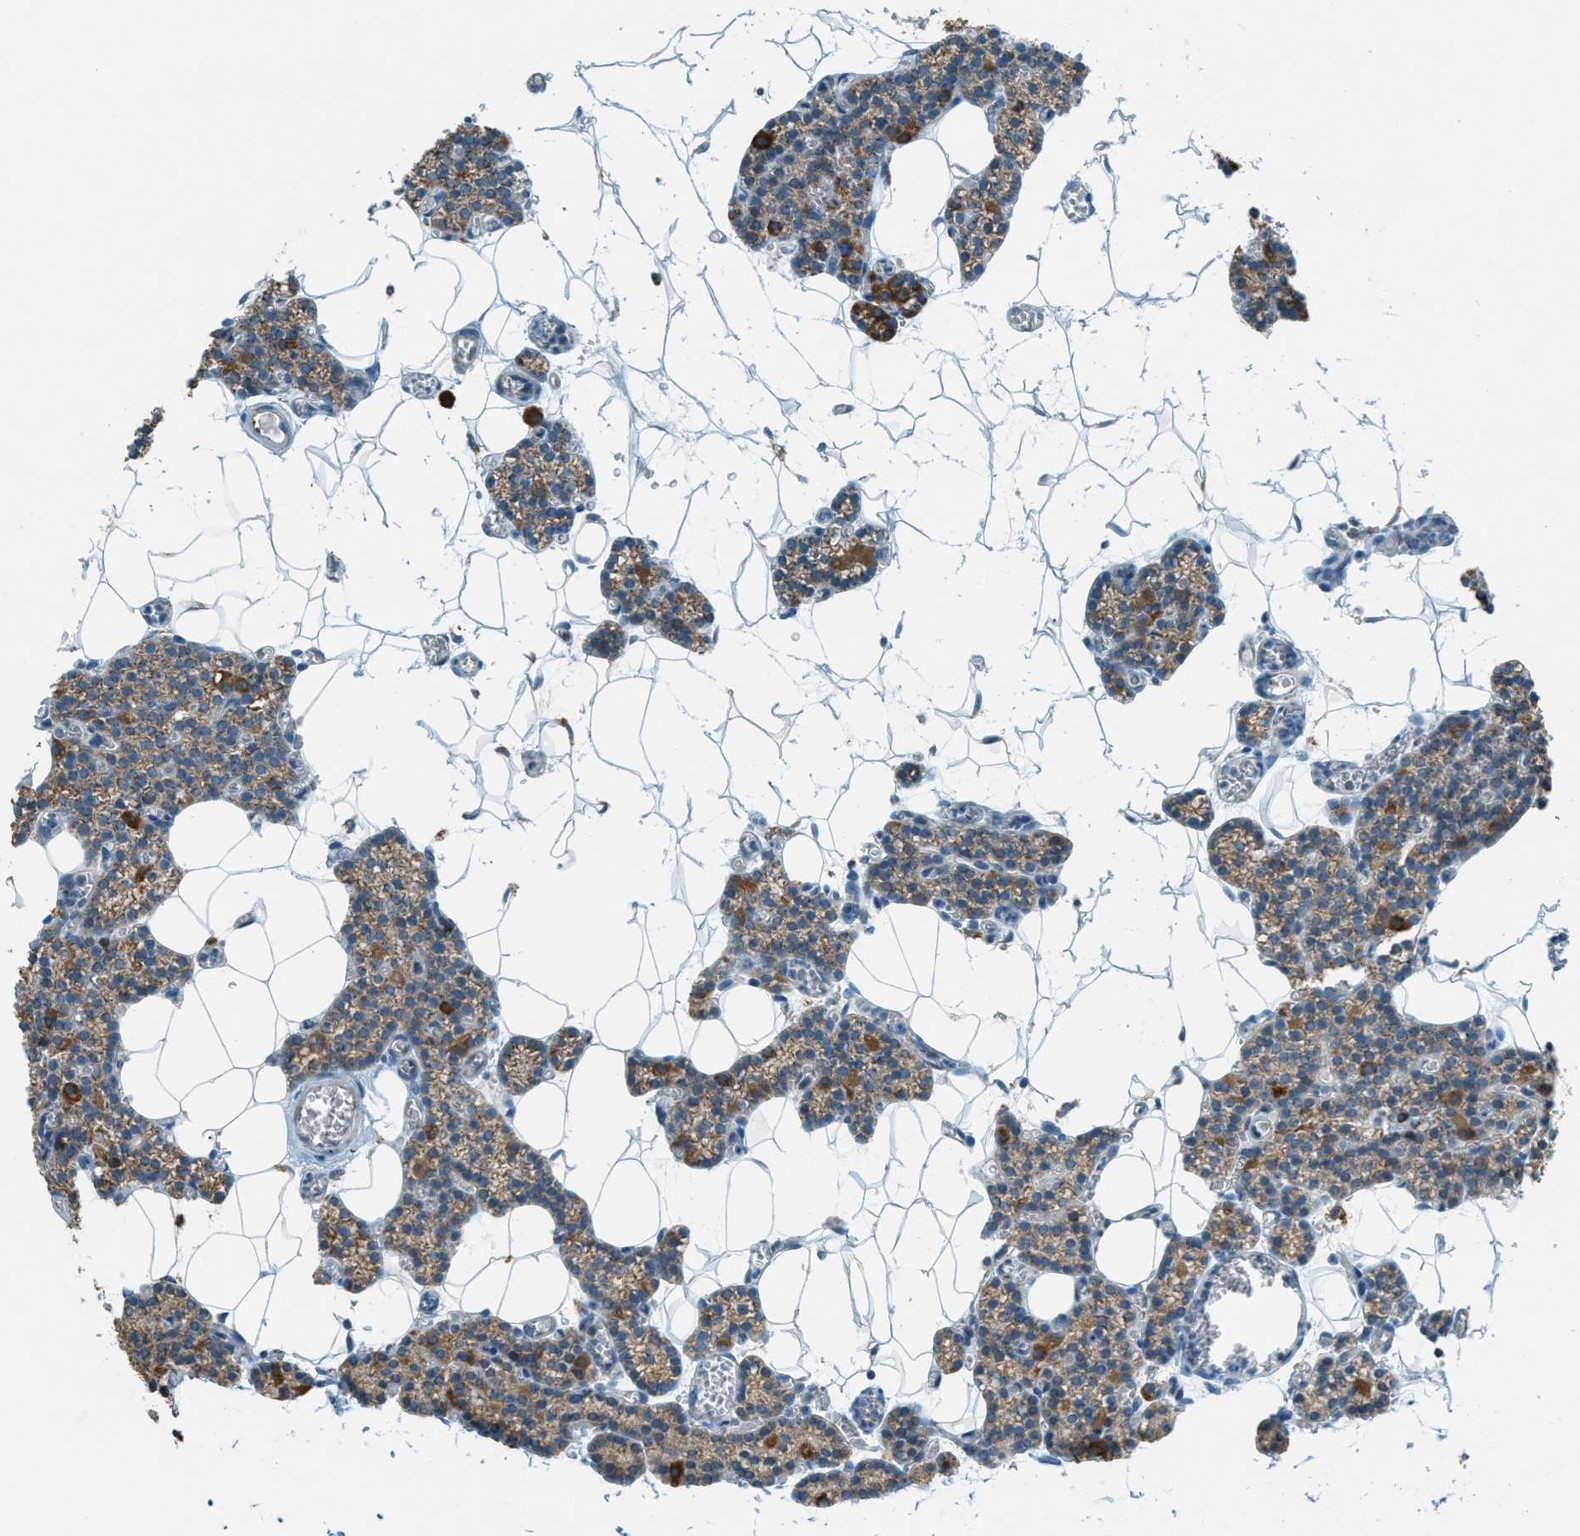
{"staining": {"intensity": "moderate", "quantity": ">75%", "location": "cytoplasmic/membranous"}, "tissue": "parathyroid gland", "cell_type": "Glandular cells", "image_type": "normal", "snomed": [{"axis": "morphology", "description": "Normal tissue, NOS"}, {"axis": "morphology", "description": "Adenoma, NOS"}, {"axis": "topography", "description": "Parathyroid gland"}], "caption": "Protein staining exhibits moderate cytoplasmic/membranous positivity in about >75% of glandular cells in benign parathyroid gland.", "gene": "CHST15", "patient": {"sex": "female", "age": 58}}